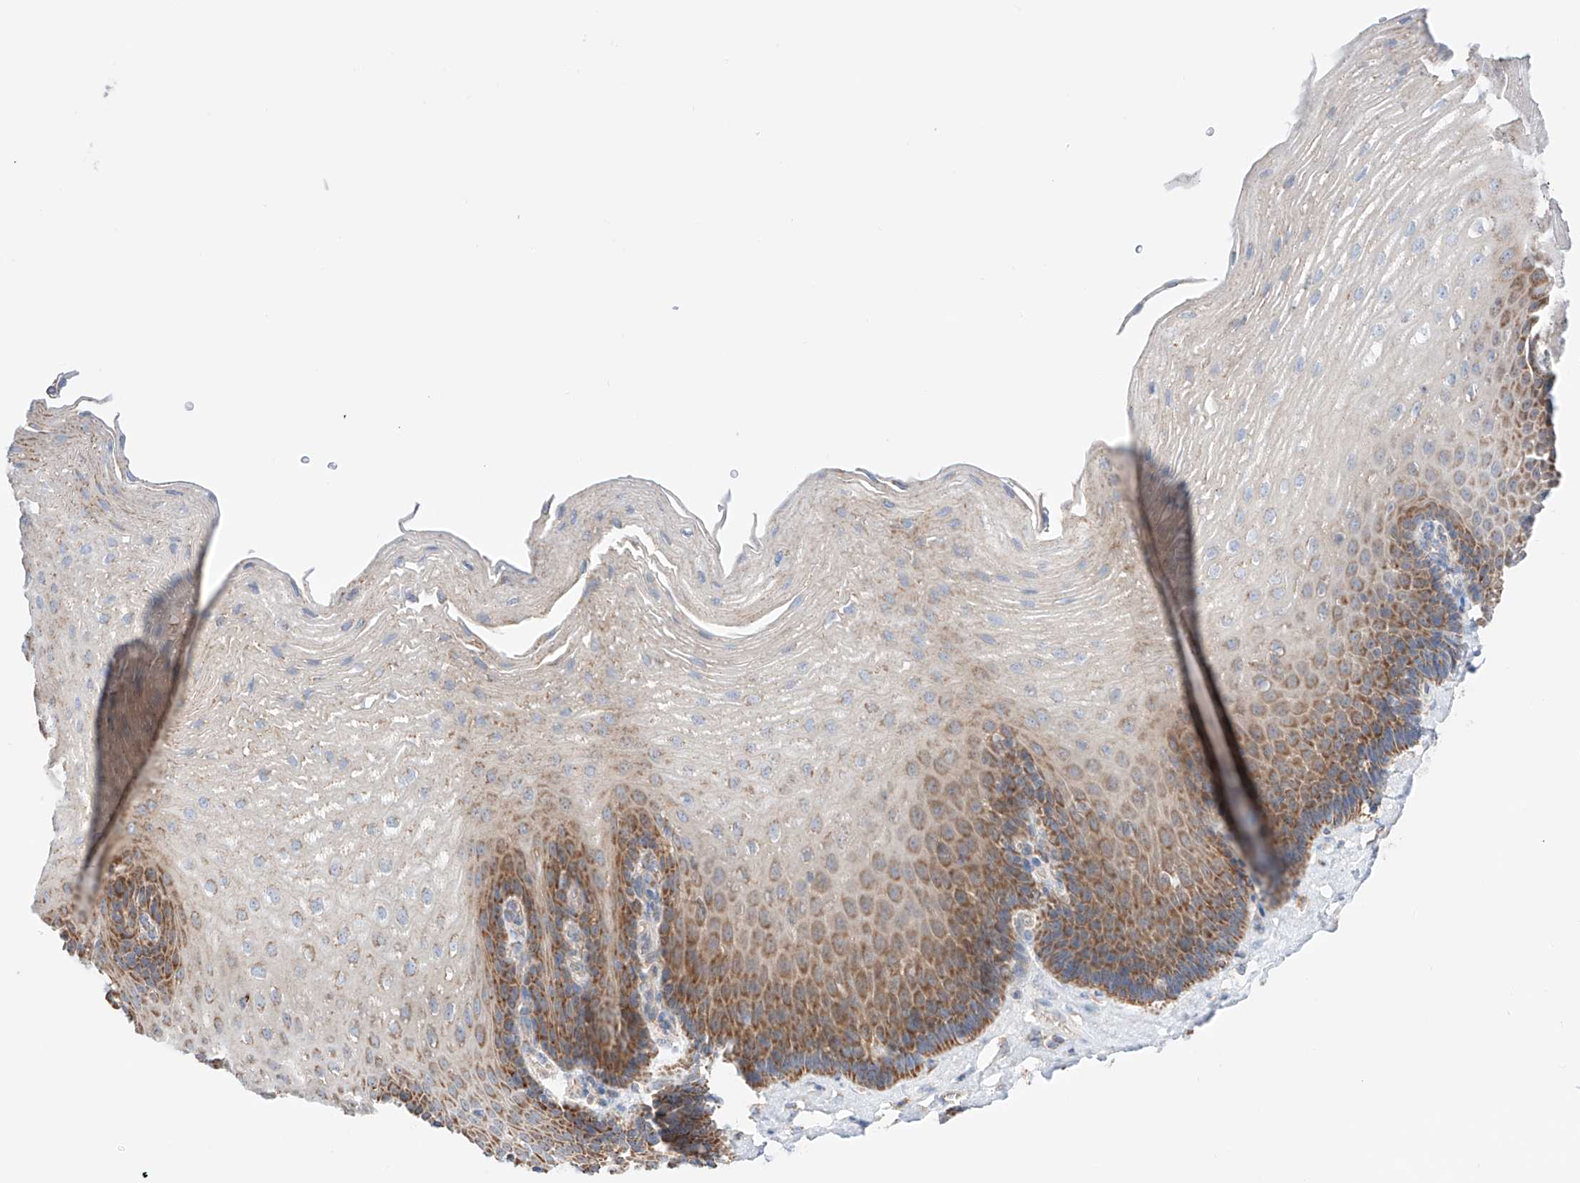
{"staining": {"intensity": "moderate", "quantity": ">75%", "location": "cytoplasmic/membranous"}, "tissue": "esophagus", "cell_type": "Squamous epithelial cells", "image_type": "normal", "snomed": [{"axis": "morphology", "description": "Normal tissue, NOS"}, {"axis": "topography", "description": "Esophagus"}], "caption": "A medium amount of moderate cytoplasmic/membranous expression is identified in approximately >75% of squamous epithelial cells in benign esophagus. The staining was performed using DAB (3,3'-diaminobenzidine), with brown indicating positive protein expression. Nuclei are stained blue with hematoxylin.", "gene": "KTI12", "patient": {"sex": "female", "age": 66}}